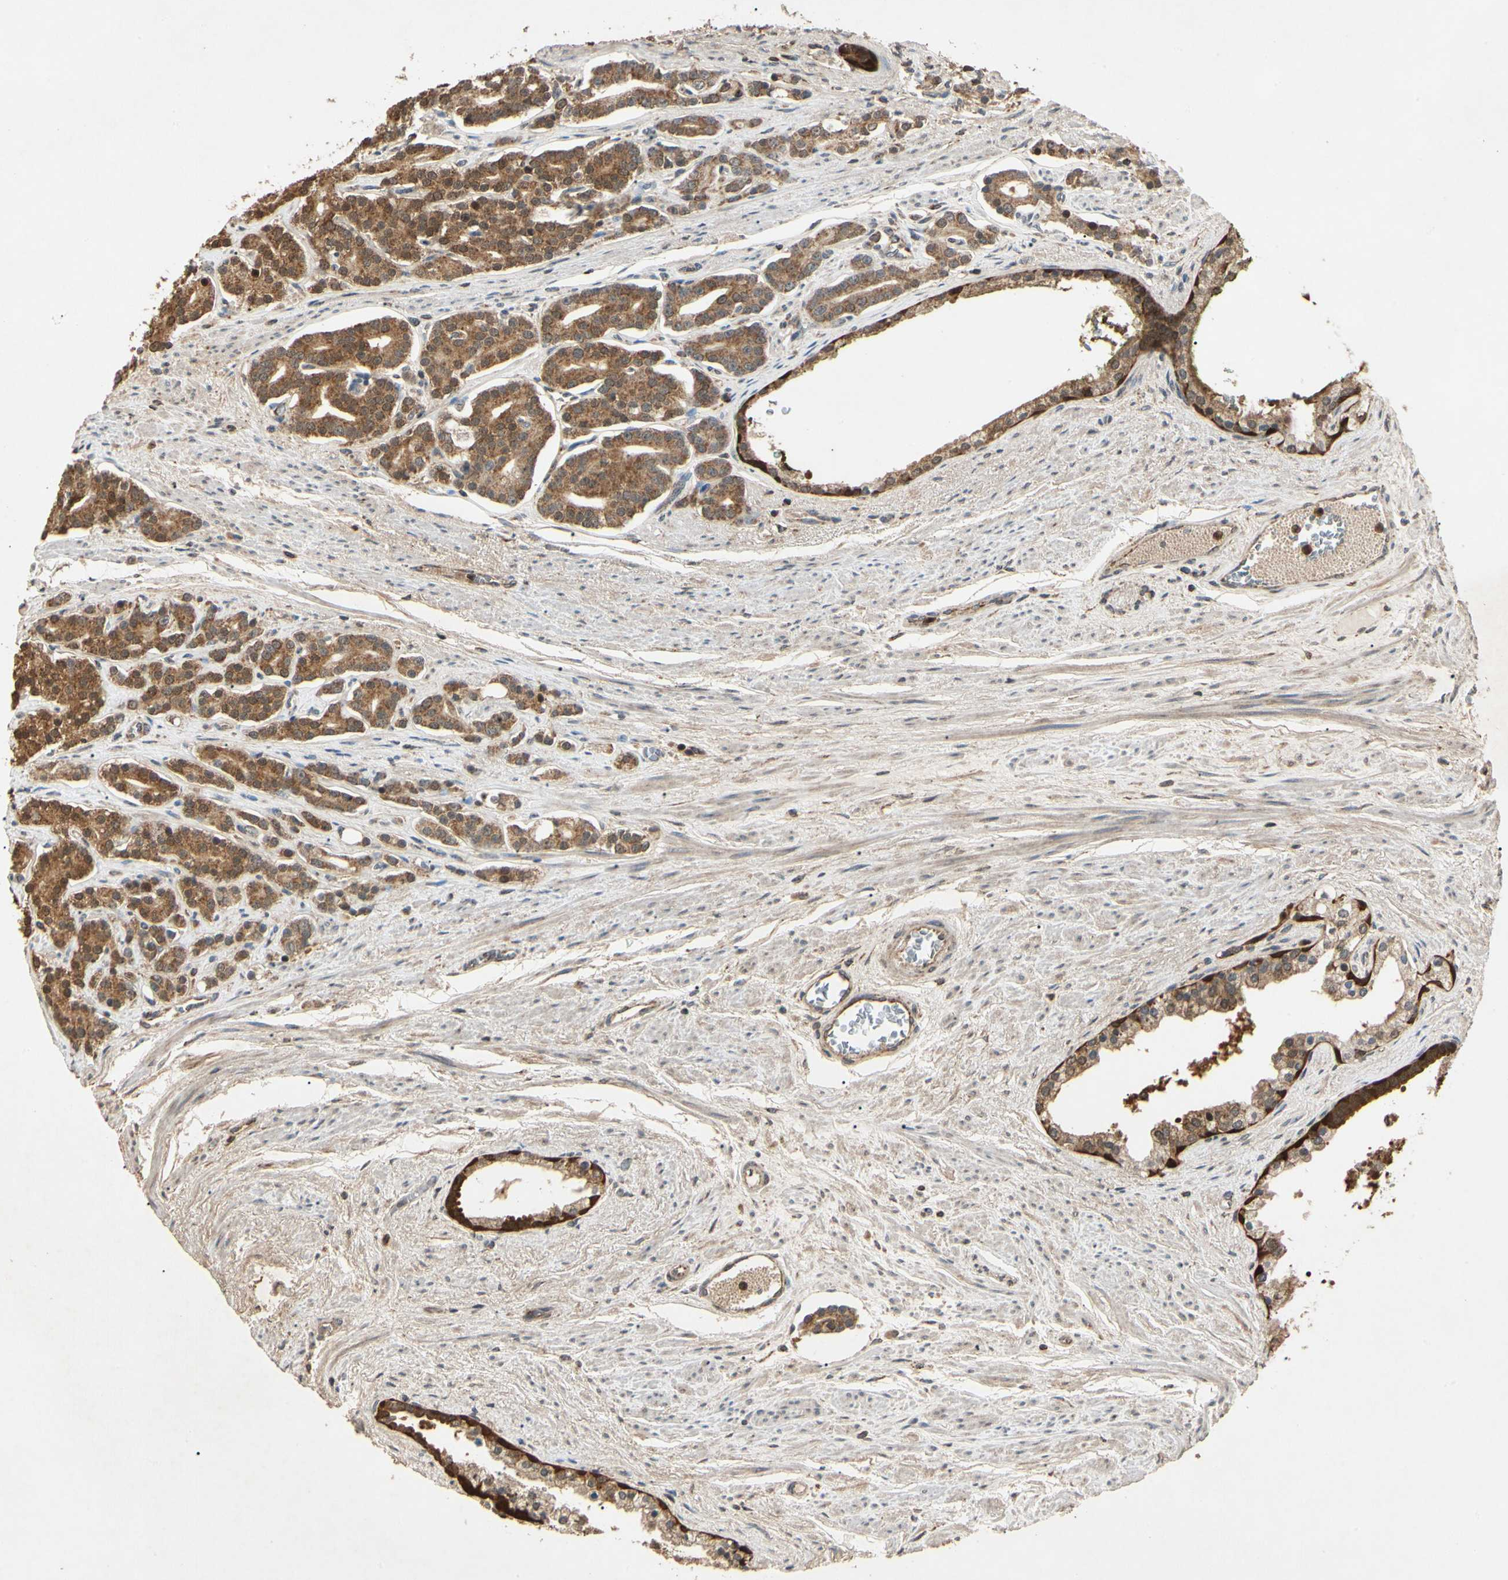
{"staining": {"intensity": "moderate", "quantity": ">75%", "location": "cytoplasmic/membranous"}, "tissue": "prostate cancer", "cell_type": "Tumor cells", "image_type": "cancer", "snomed": [{"axis": "morphology", "description": "Adenocarcinoma, Low grade"}, {"axis": "topography", "description": "Prostate"}], "caption": "Prostate cancer stained with a protein marker shows moderate staining in tumor cells.", "gene": "PRDX5", "patient": {"sex": "male", "age": 63}}